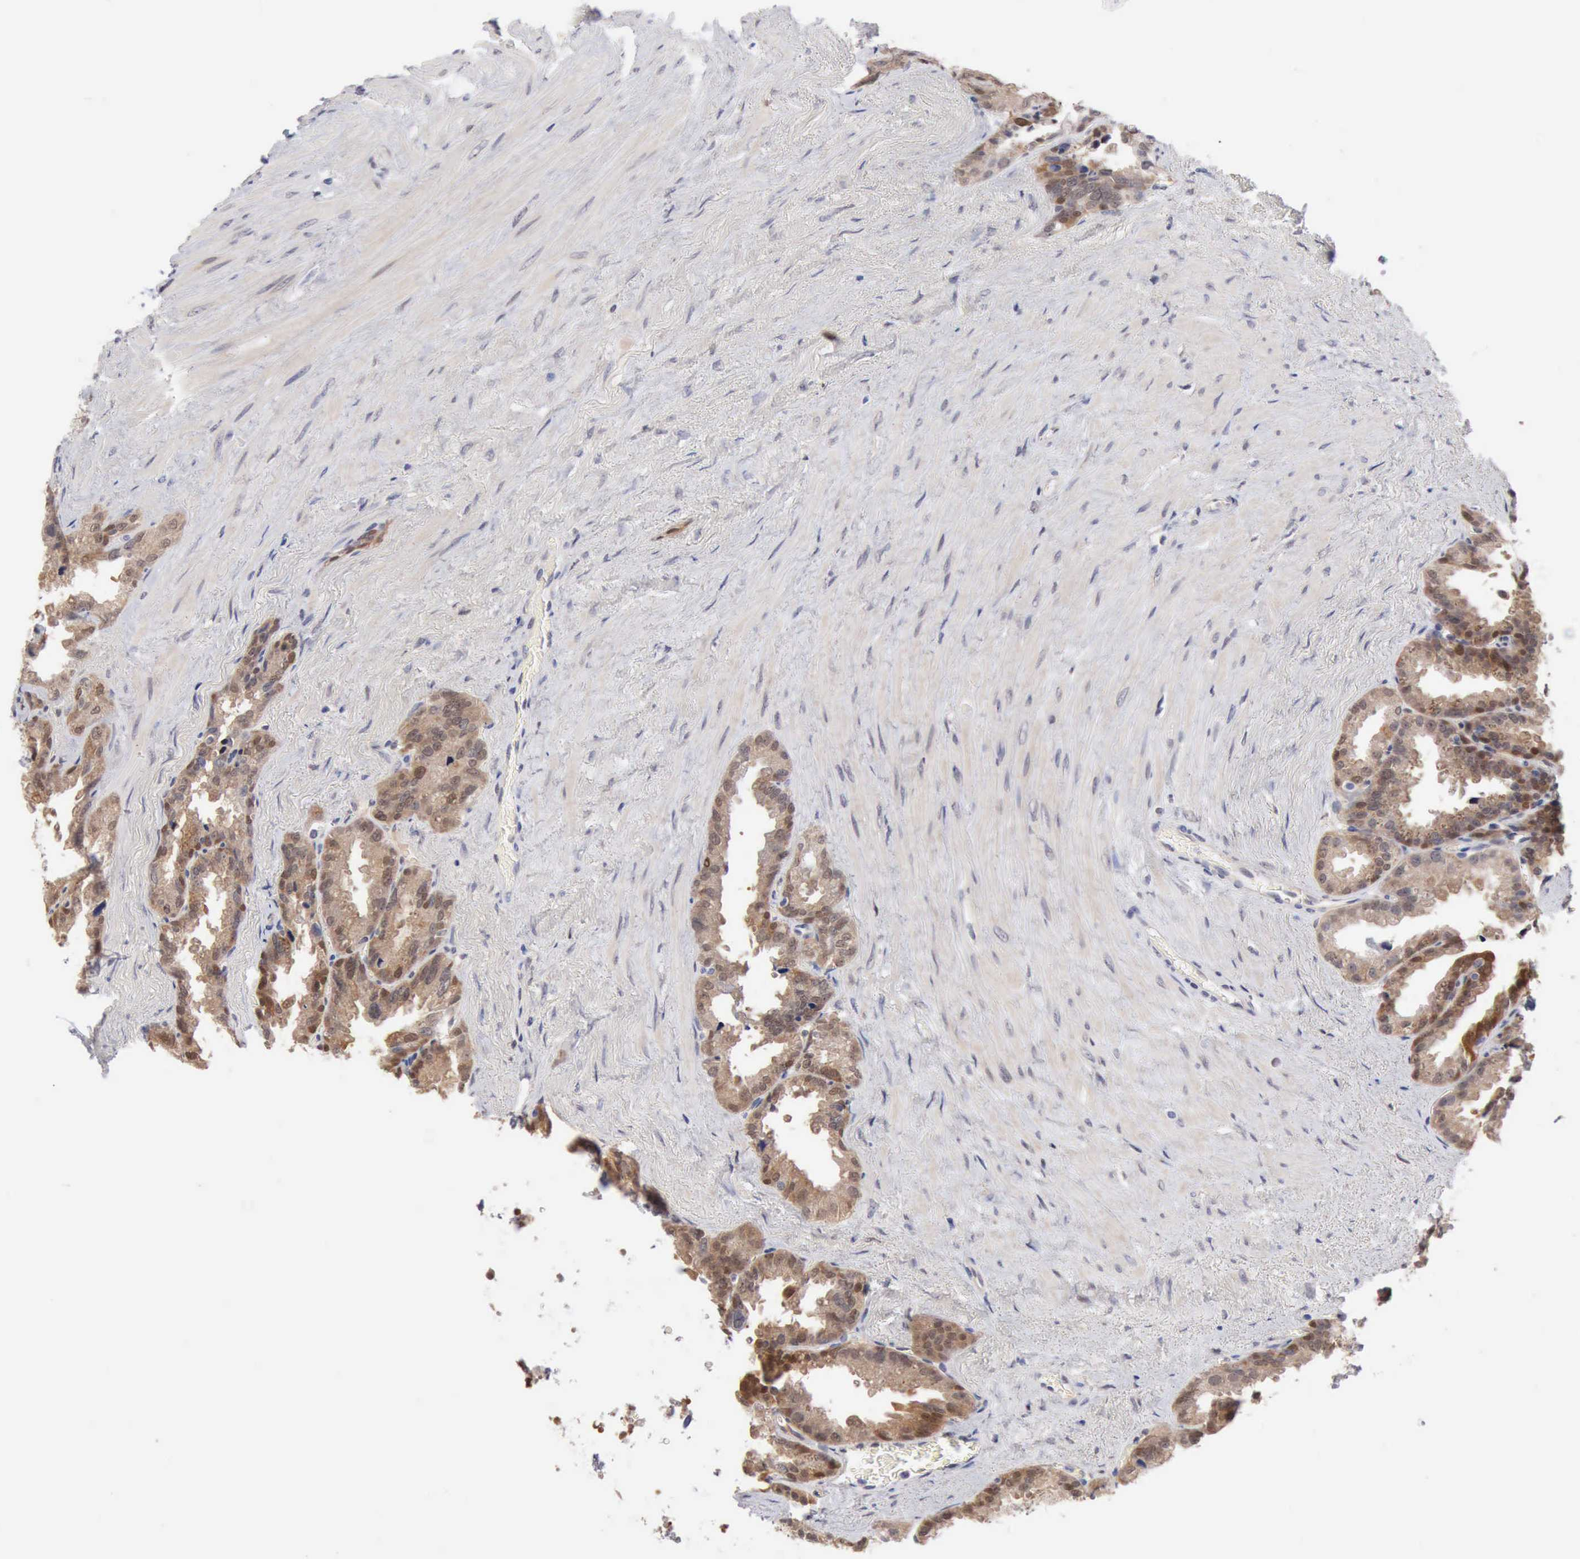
{"staining": {"intensity": "moderate", "quantity": ">75%", "location": "cytoplasmic/membranous,nuclear"}, "tissue": "seminal vesicle", "cell_type": "Glandular cells", "image_type": "normal", "snomed": [{"axis": "morphology", "description": "Normal tissue, NOS"}, {"axis": "topography", "description": "Prostate"}, {"axis": "topography", "description": "Seminal veicle"}], "caption": "High-power microscopy captured an immunohistochemistry (IHC) histopathology image of benign seminal vesicle, revealing moderate cytoplasmic/membranous,nuclear expression in approximately >75% of glandular cells. Ihc stains the protein in brown and the nuclei are stained blue.", "gene": "PTGR2", "patient": {"sex": "male", "age": 63}}